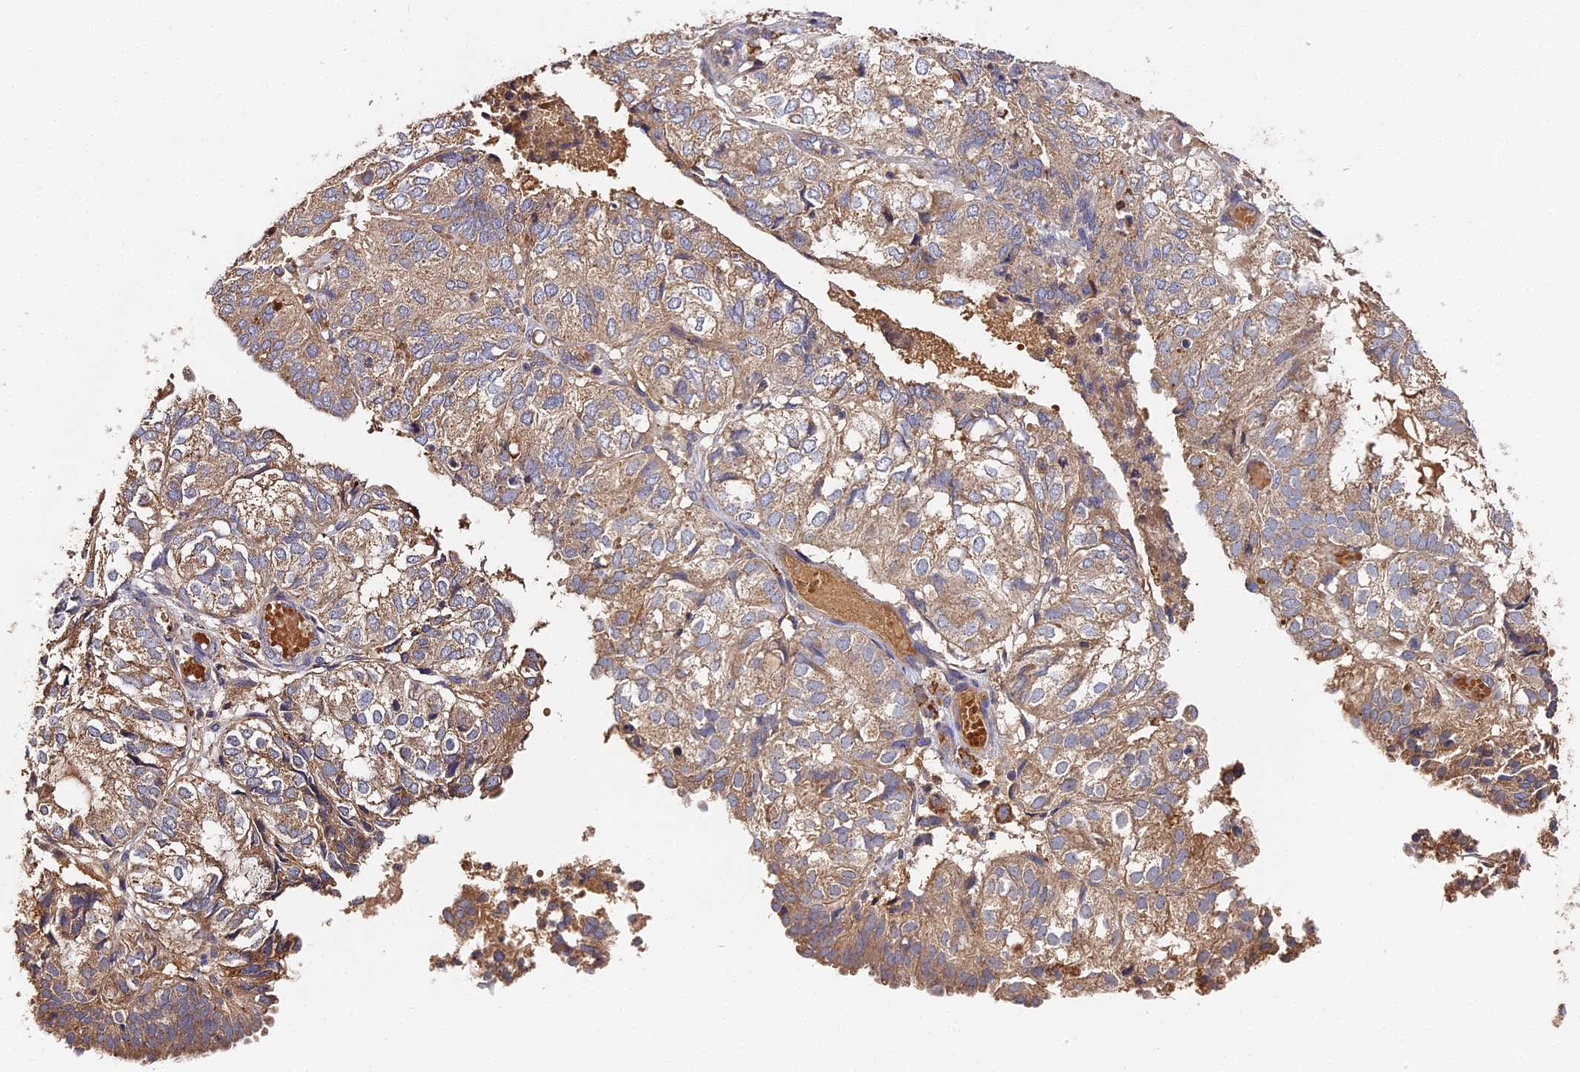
{"staining": {"intensity": "moderate", "quantity": ">75%", "location": "cytoplasmic/membranous"}, "tissue": "endometrial cancer", "cell_type": "Tumor cells", "image_type": "cancer", "snomed": [{"axis": "morphology", "description": "Adenocarcinoma, NOS"}, {"axis": "topography", "description": "Uterus"}], "caption": "Human endometrial adenocarcinoma stained with a brown dye reveals moderate cytoplasmic/membranous positive expression in approximately >75% of tumor cells.", "gene": "DHRS11", "patient": {"sex": "female", "age": 60}}